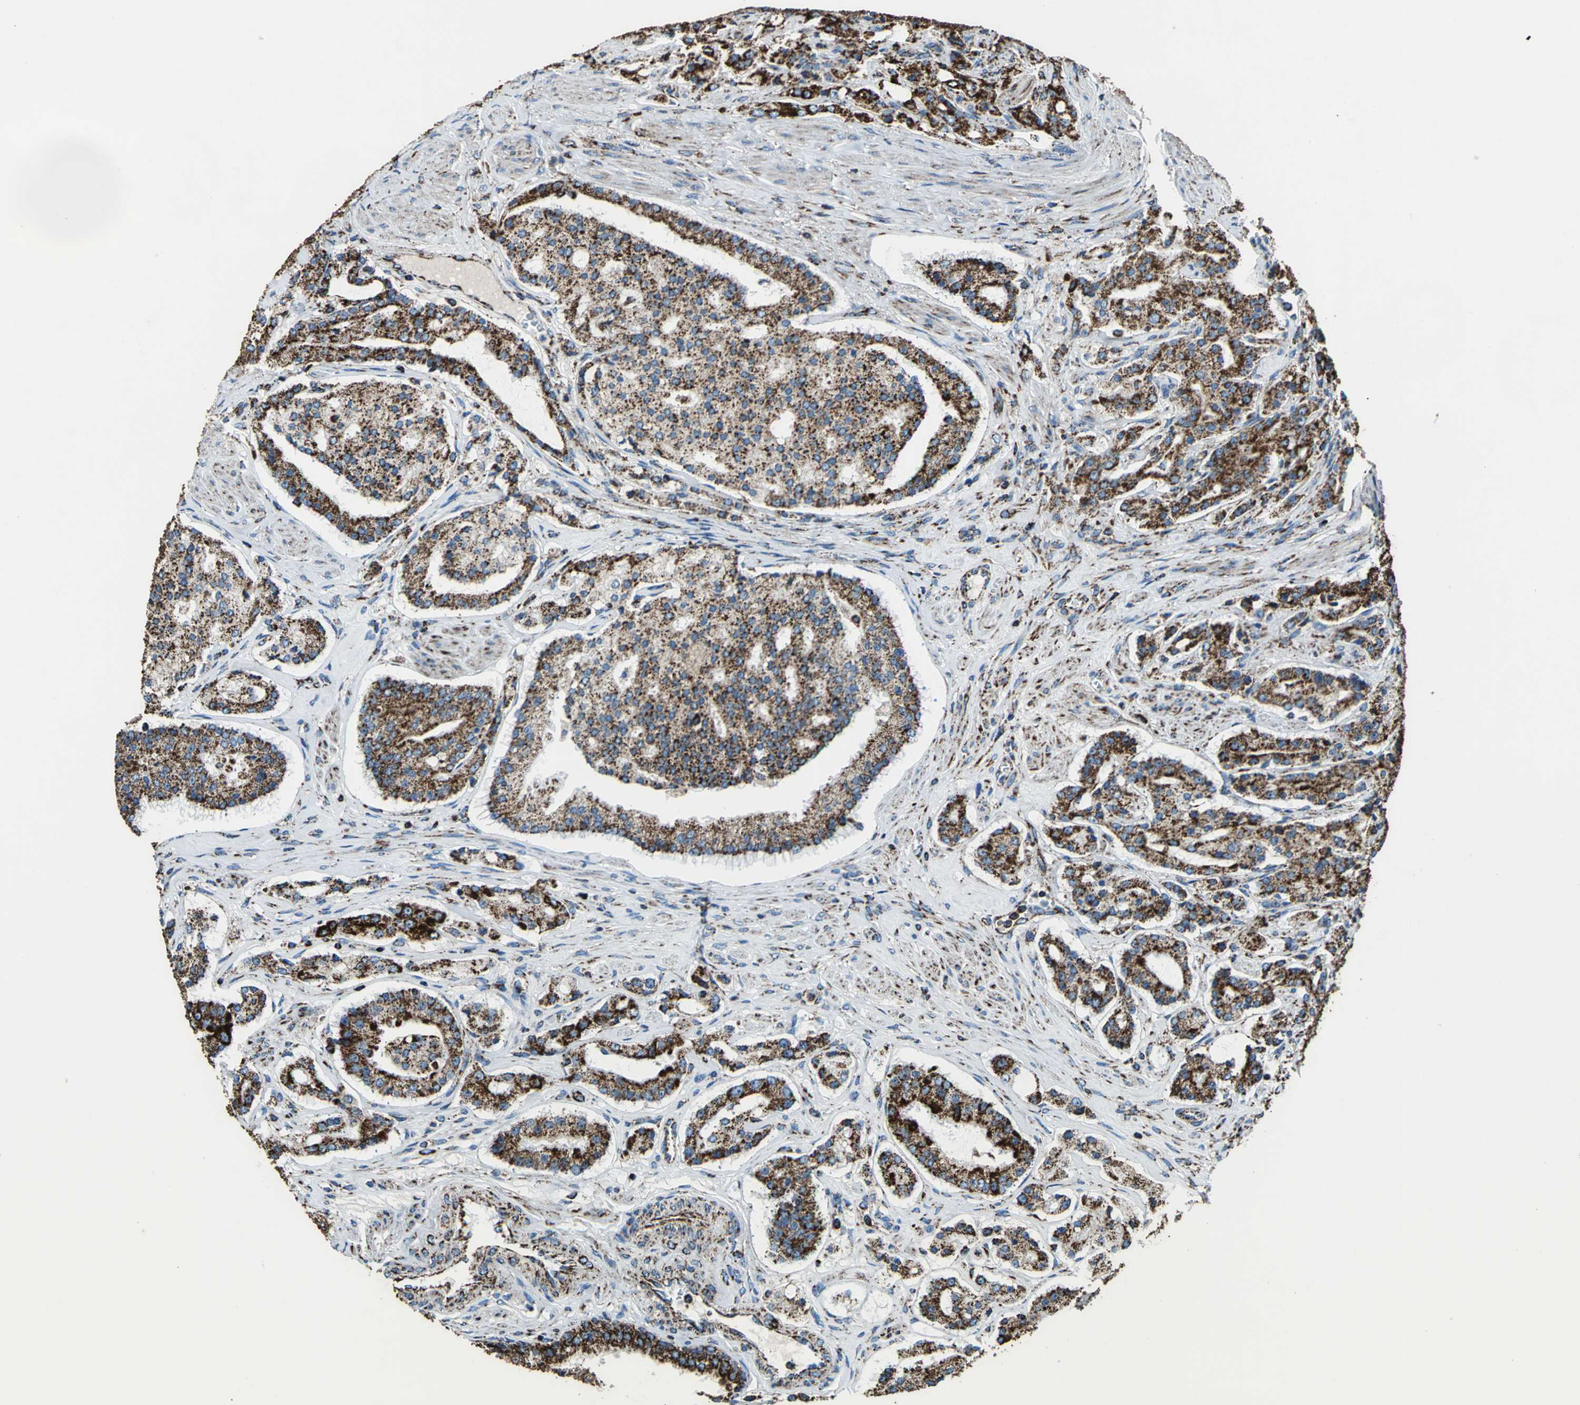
{"staining": {"intensity": "strong", "quantity": ">75%", "location": "cytoplasmic/membranous"}, "tissue": "prostate cancer", "cell_type": "Tumor cells", "image_type": "cancer", "snomed": [{"axis": "morphology", "description": "Adenocarcinoma, Medium grade"}, {"axis": "topography", "description": "Prostate"}], "caption": "IHC staining of prostate adenocarcinoma (medium-grade), which reveals high levels of strong cytoplasmic/membranous positivity in approximately >75% of tumor cells indicating strong cytoplasmic/membranous protein expression. The staining was performed using DAB (3,3'-diaminobenzidine) (brown) for protein detection and nuclei were counterstained in hematoxylin (blue).", "gene": "ECH1", "patient": {"sex": "male", "age": 72}}